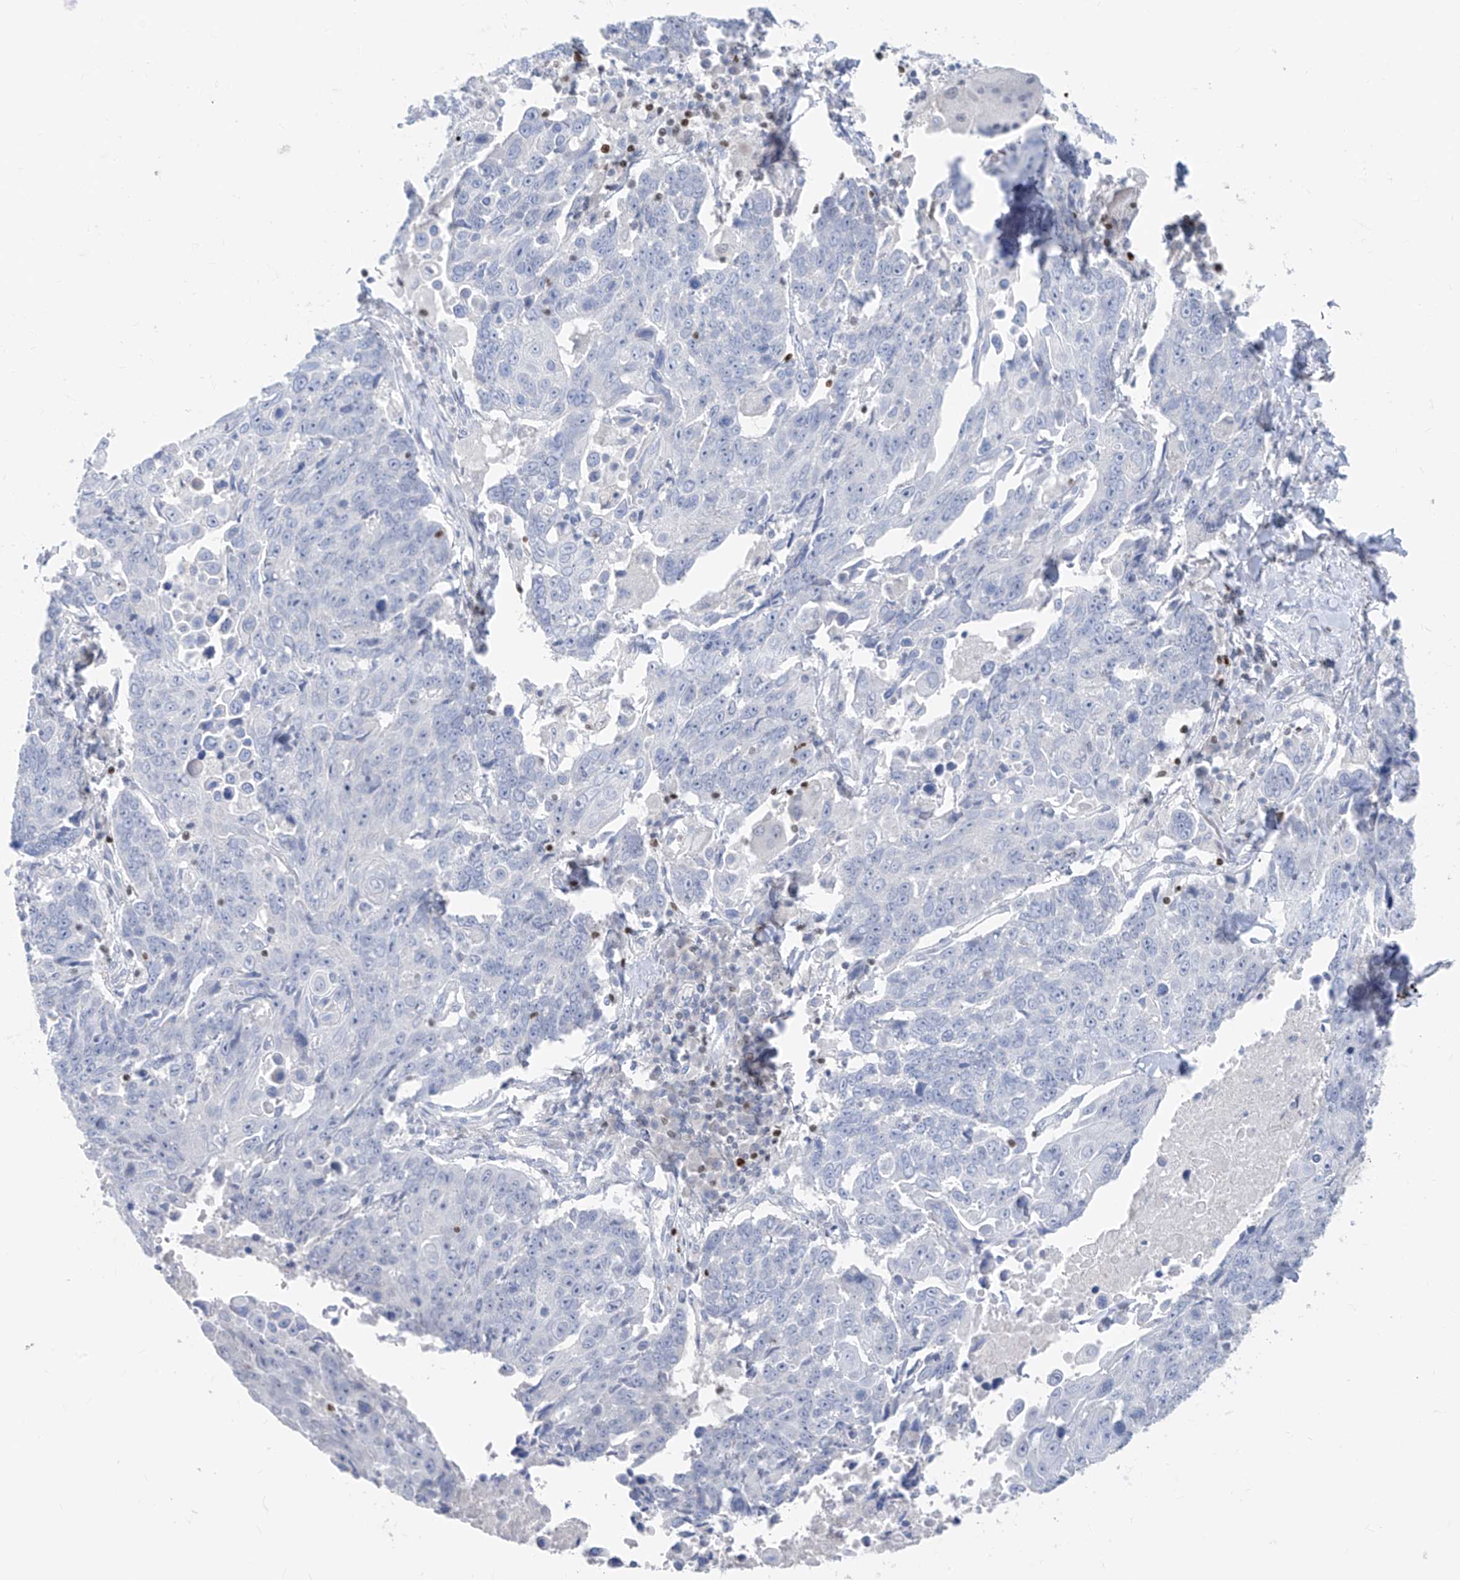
{"staining": {"intensity": "negative", "quantity": "none", "location": "none"}, "tissue": "lung cancer", "cell_type": "Tumor cells", "image_type": "cancer", "snomed": [{"axis": "morphology", "description": "Squamous cell carcinoma, NOS"}, {"axis": "topography", "description": "Lung"}], "caption": "Immunohistochemistry photomicrograph of lung squamous cell carcinoma stained for a protein (brown), which exhibits no staining in tumor cells.", "gene": "TBX21", "patient": {"sex": "male", "age": 66}}